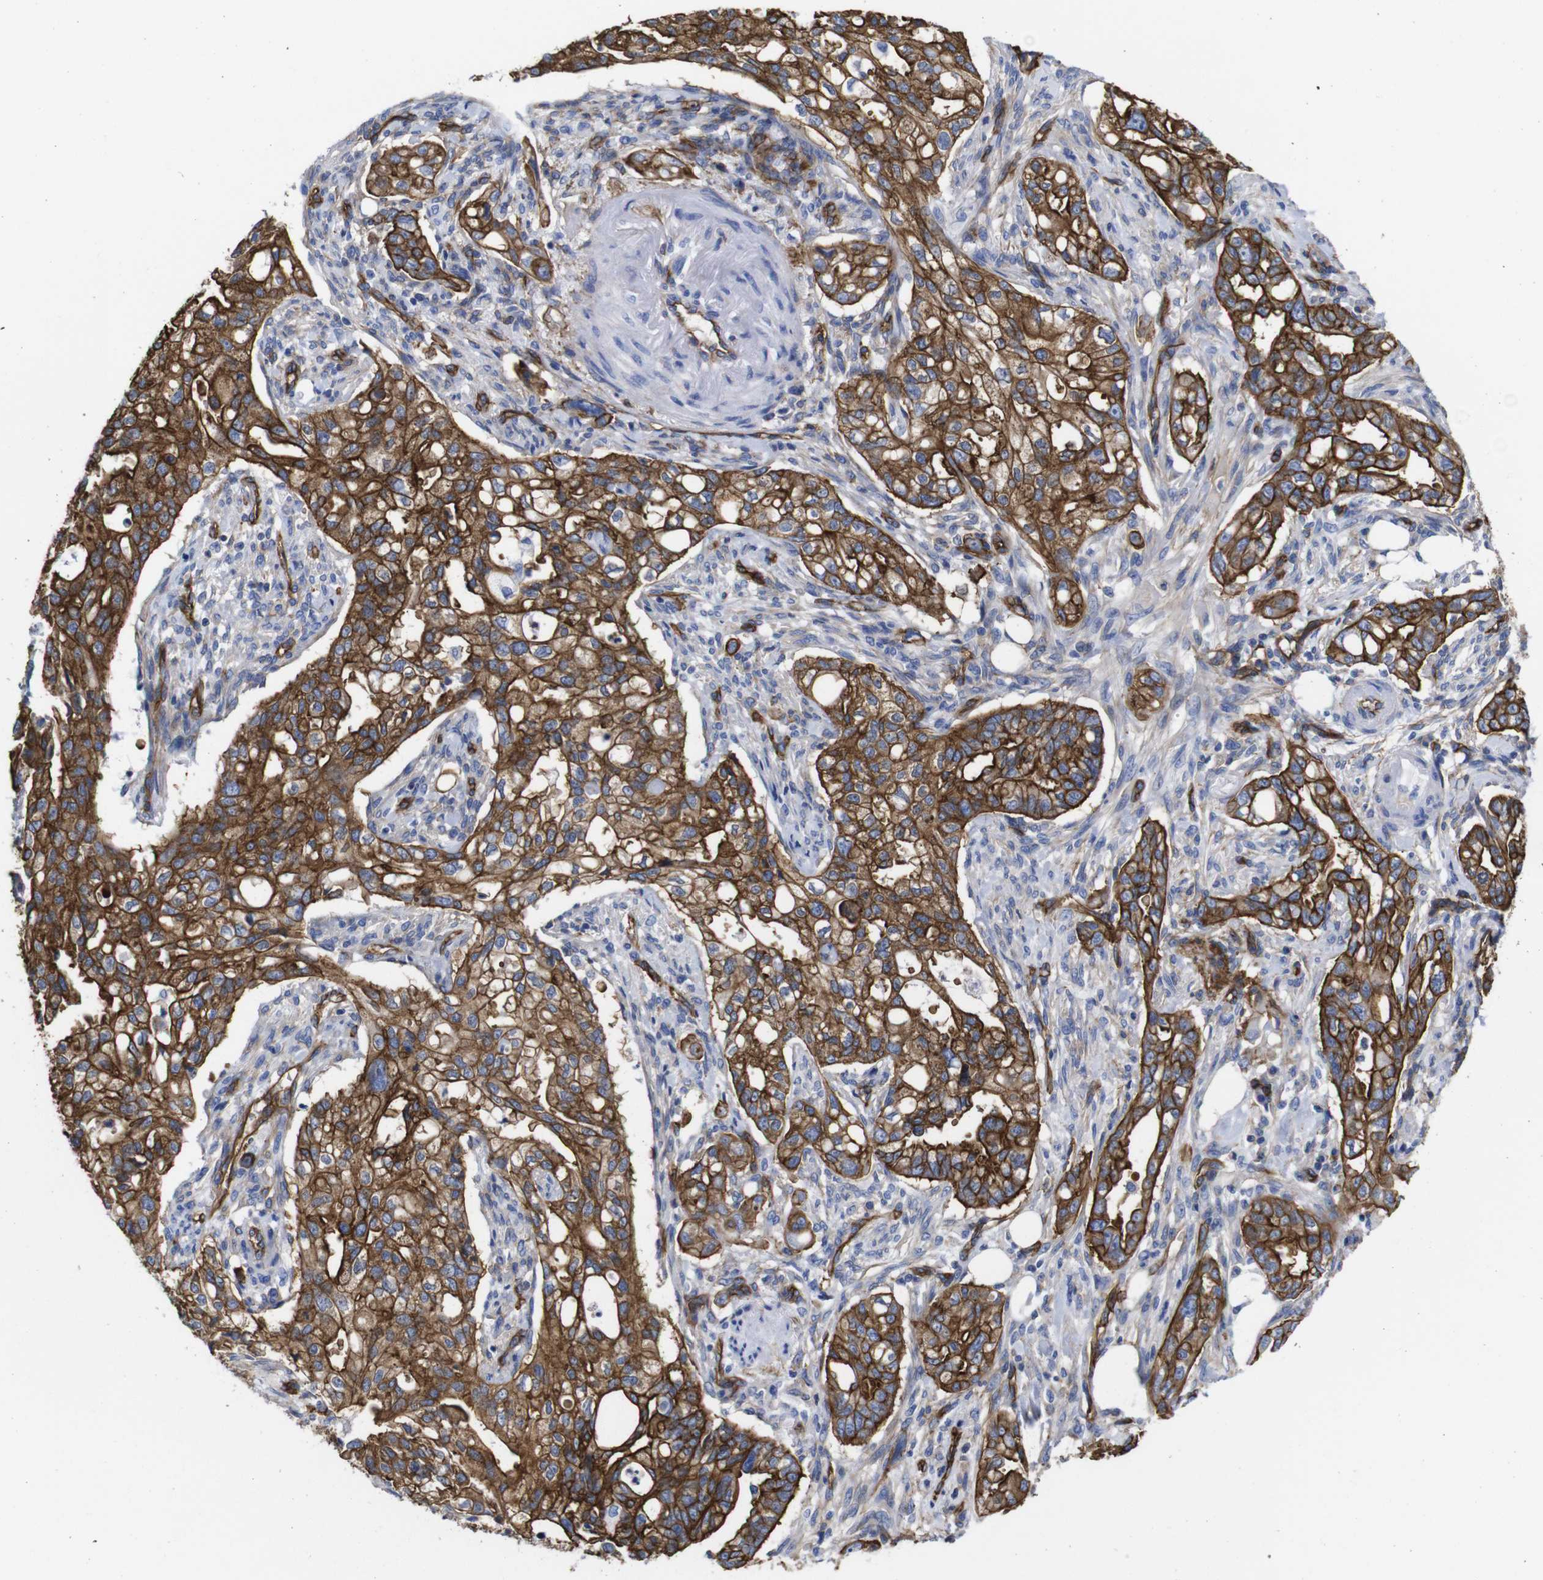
{"staining": {"intensity": "strong", "quantity": ">75%", "location": "cytoplasmic/membranous"}, "tissue": "pancreatic cancer", "cell_type": "Tumor cells", "image_type": "cancer", "snomed": [{"axis": "morphology", "description": "Normal tissue, NOS"}, {"axis": "topography", "description": "Pancreas"}], "caption": "This is a histology image of immunohistochemistry staining of pancreatic cancer, which shows strong expression in the cytoplasmic/membranous of tumor cells.", "gene": "SPTBN1", "patient": {"sex": "male", "age": 42}}